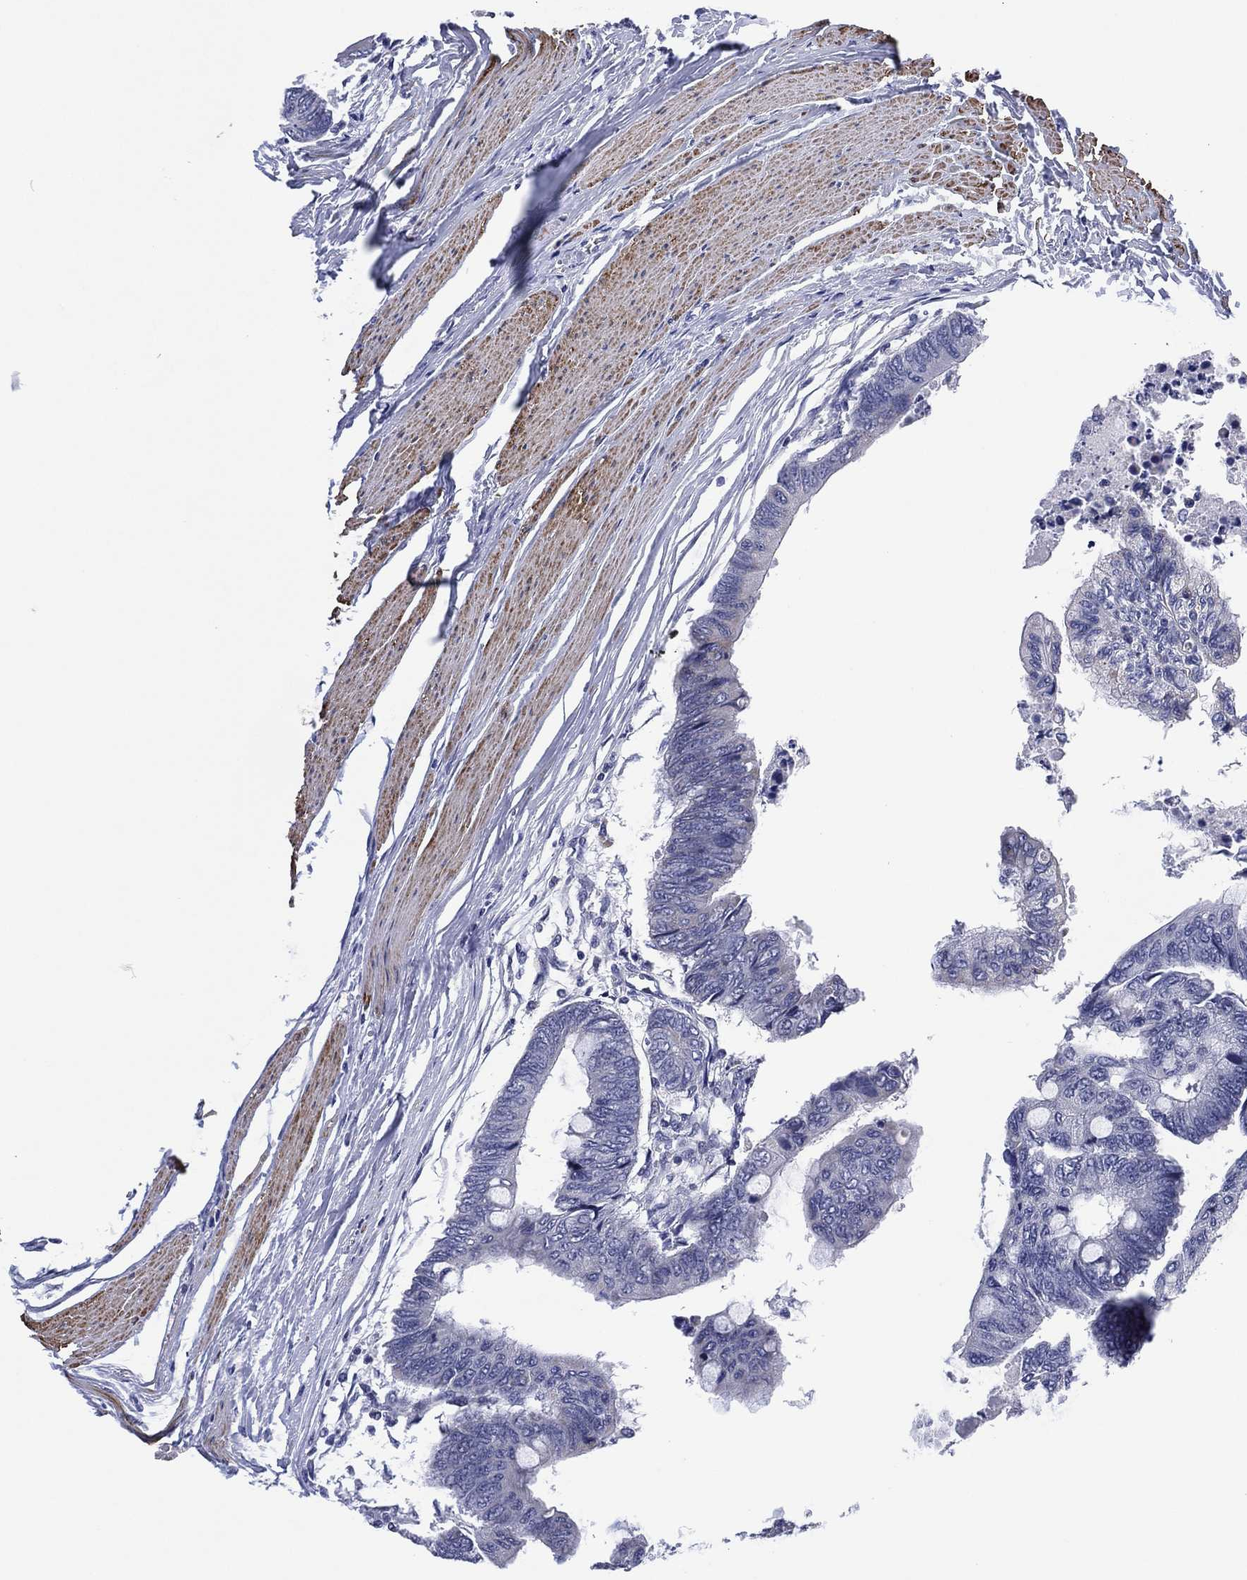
{"staining": {"intensity": "negative", "quantity": "none", "location": "none"}, "tissue": "colorectal cancer", "cell_type": "Tumor cells", "image_type": "cancer", "snomed": [{"axis": "morphology", "description": "Normal tissue, NOS"}, {"axis": "morphology", "description": "Adenocarcinoma, NOS"}, {"axis": "topography", "description": "Rectum"}, {"axis": "topography", "description": "Peripheral nerve tissue"}], "caption": "Tumor cells are negative for protein expression in human adenocarcinoma (colorectal).", "gene": "CLIP3", "patient": {"sex": "male", "age": 92}}